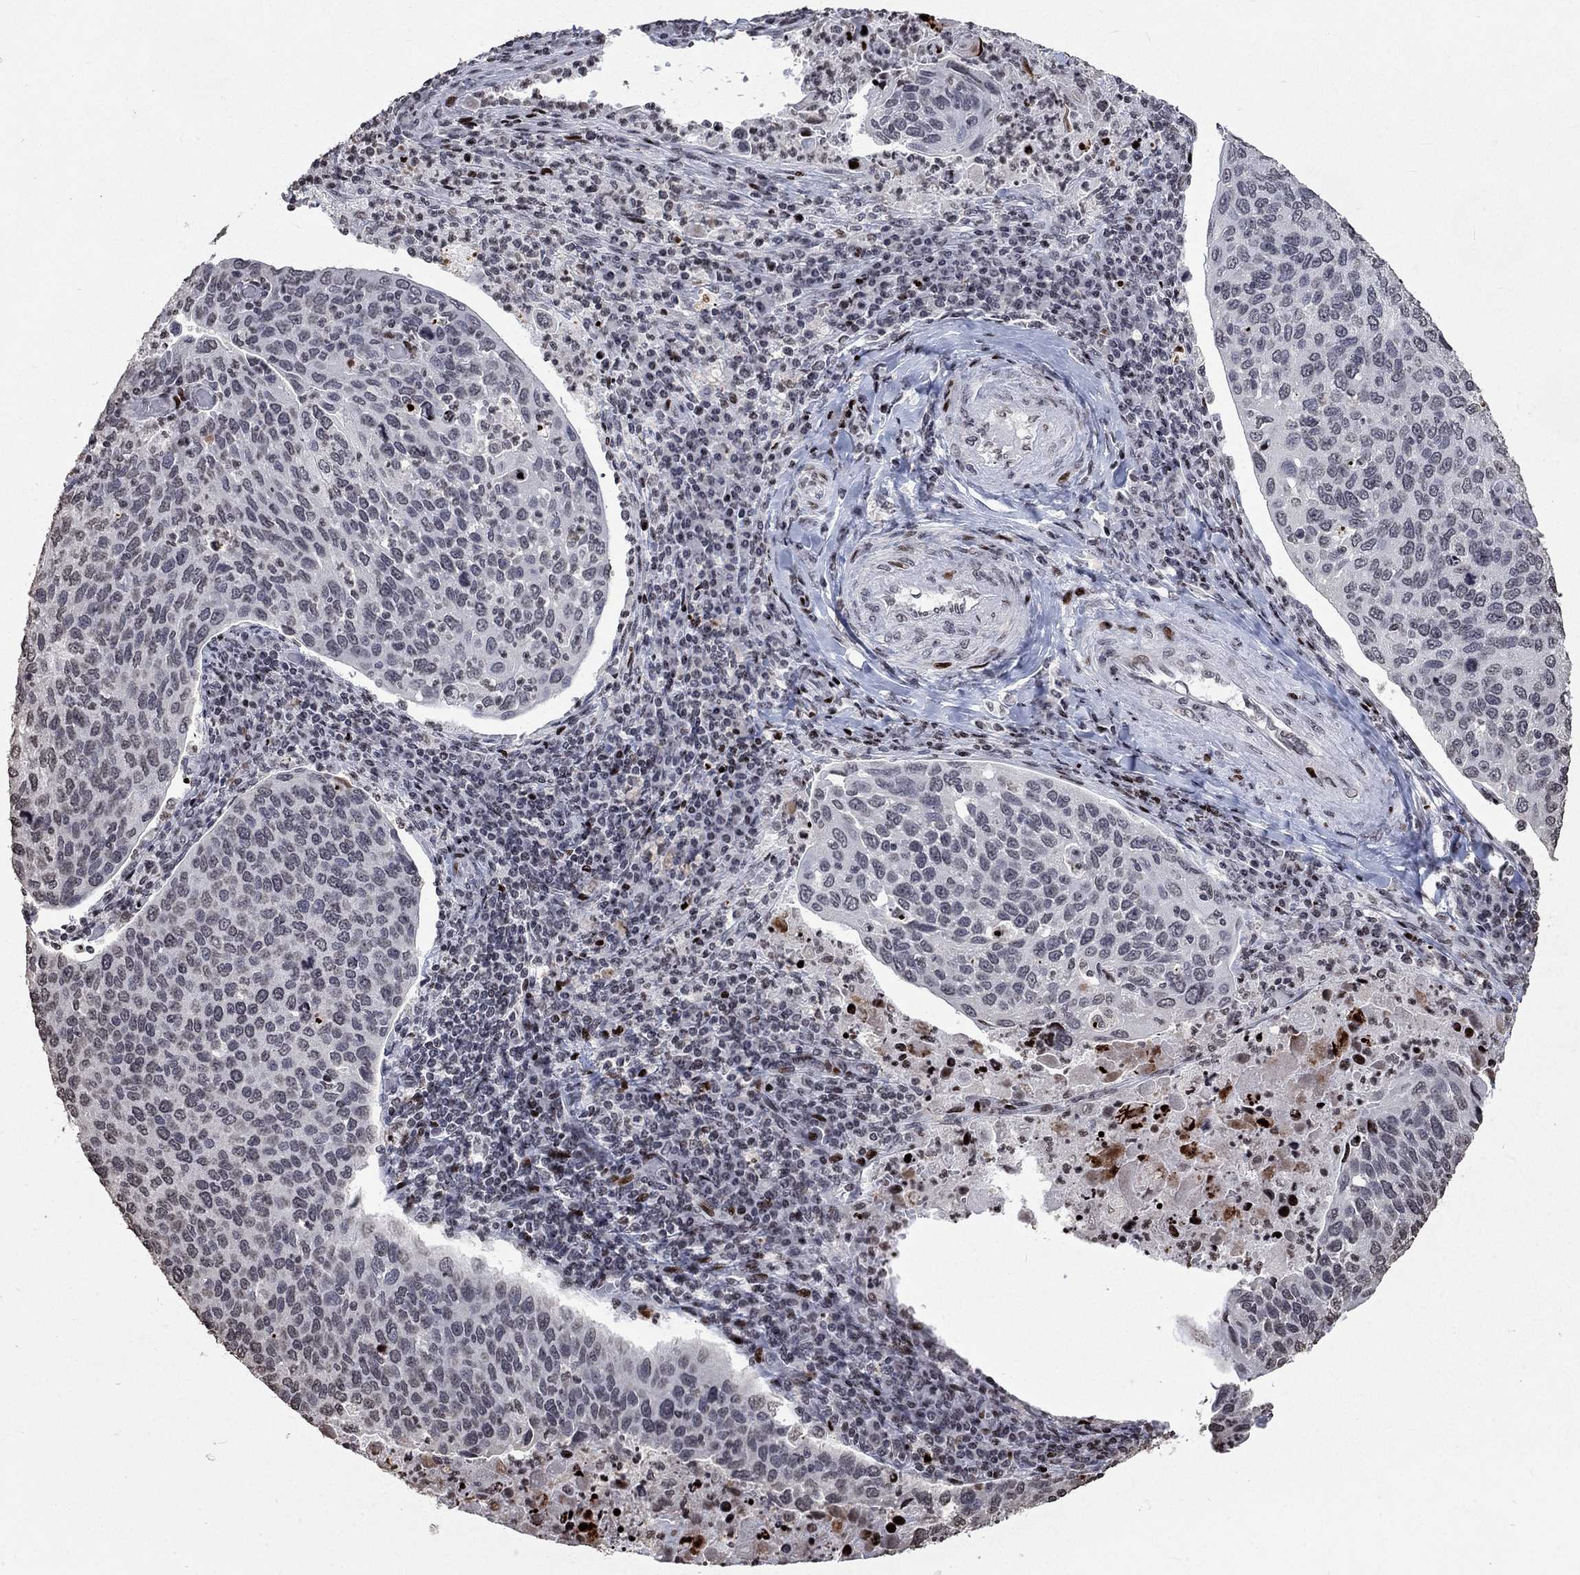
{"staining": {"intensity": "negative", "quantity": "none", "location": "none"}, "tissue": "cervical cancer", "cell_type": "Tumor cells", "image_type": "cancer", "snomed": [{"axis": "morphology", "description": "Squamous cell carcinoma, NOS"}, {"axis": "topography", "description": "Cervix"}], "caption": "Immunohistochemical staining of human cervical cancer reveals no significant expression in tumor cells.", "gene": "SRSF3", "patient": {"sex": "female", "age": 54}}